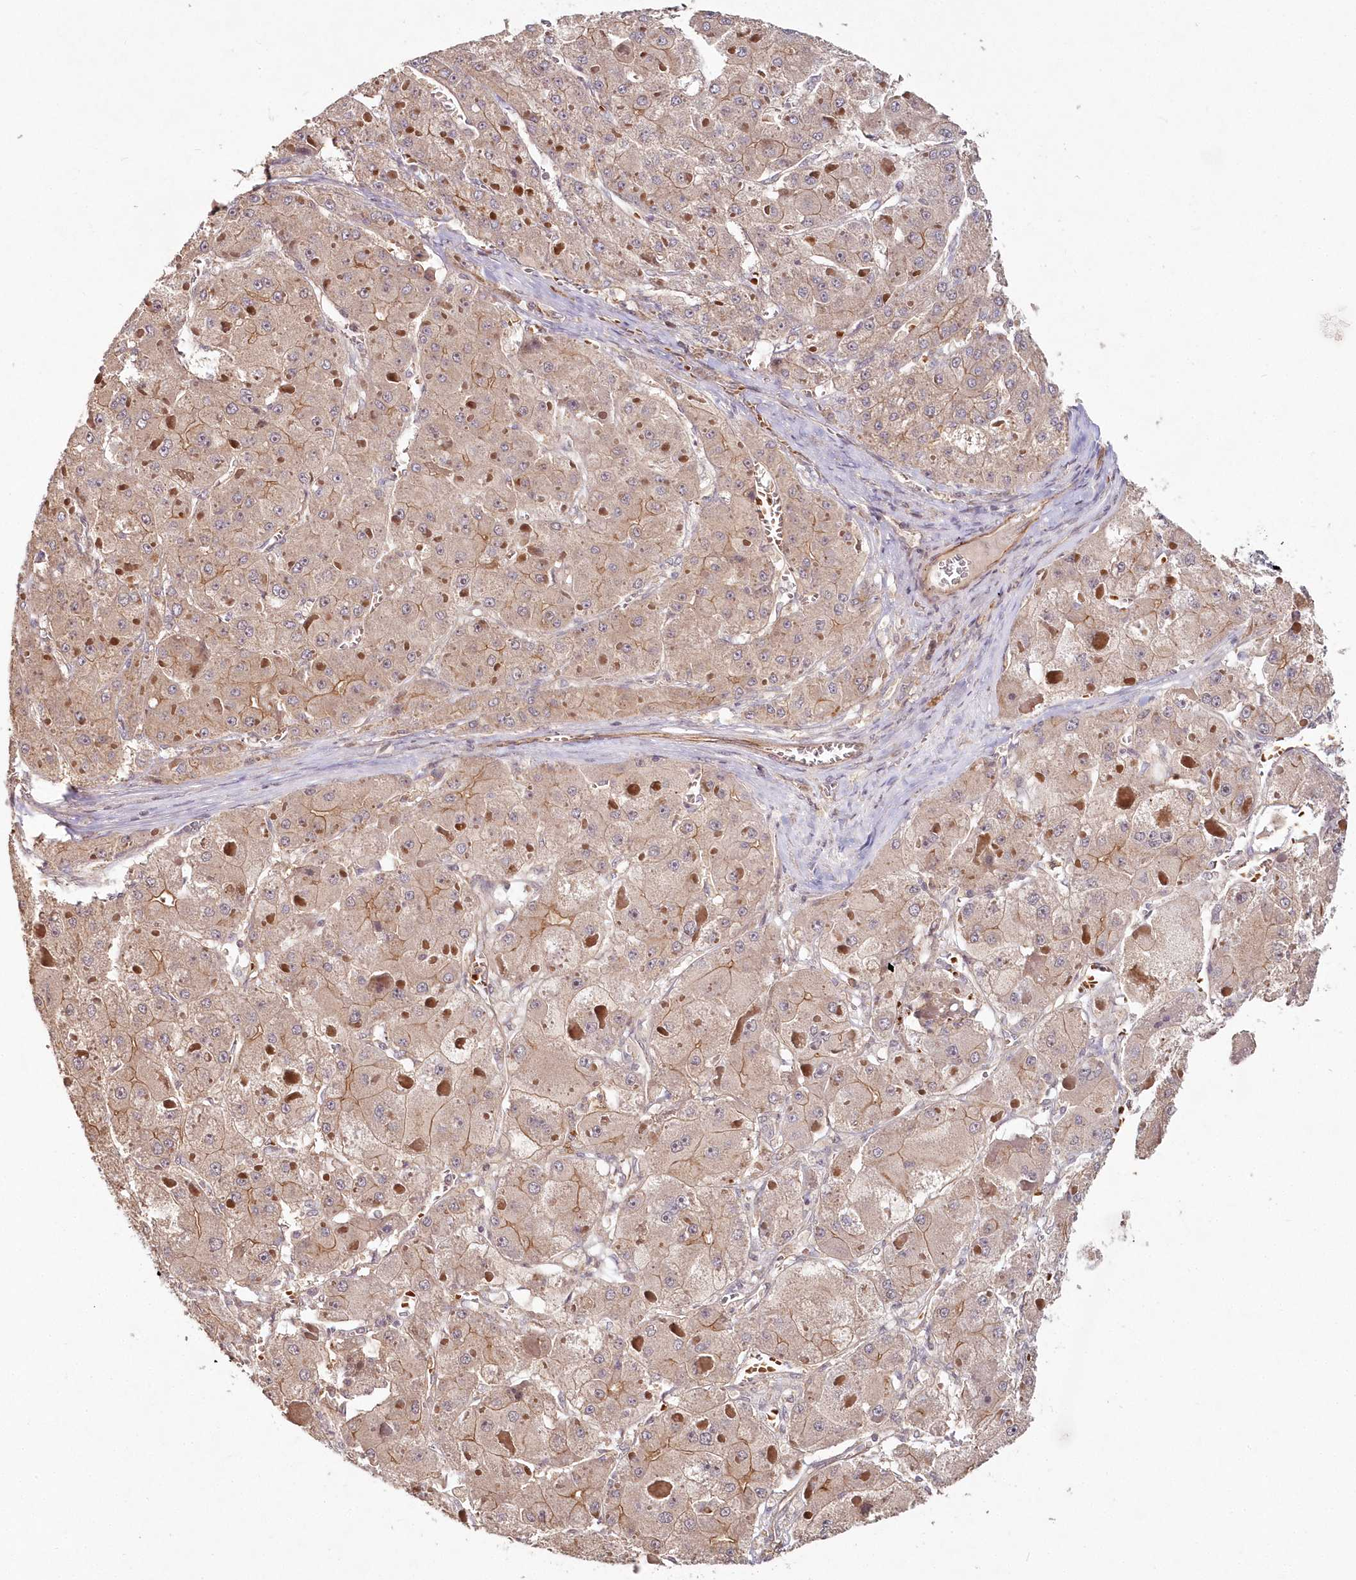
{"staining": {"intensity": "moderate", "quantity": ">75%", "location": "cytoplasmic/membranous"}, "tissue": "liver cancer", "cell_type": "Tumor cells", "image_type": "cancer", "snomed": [{"axis": "morphology", "description": "Carcinoma, Hepatocellular, NOS"}, {"axis": "topography", "description": "Liver"}], "caption": "The image displays staining of liver cancer, revealing moderate cytoplasmic/membranous protein positivity (brown color) within tumor cells.", "gene": "HYCC2", "patient": {"sex": "female", "age": 73}}